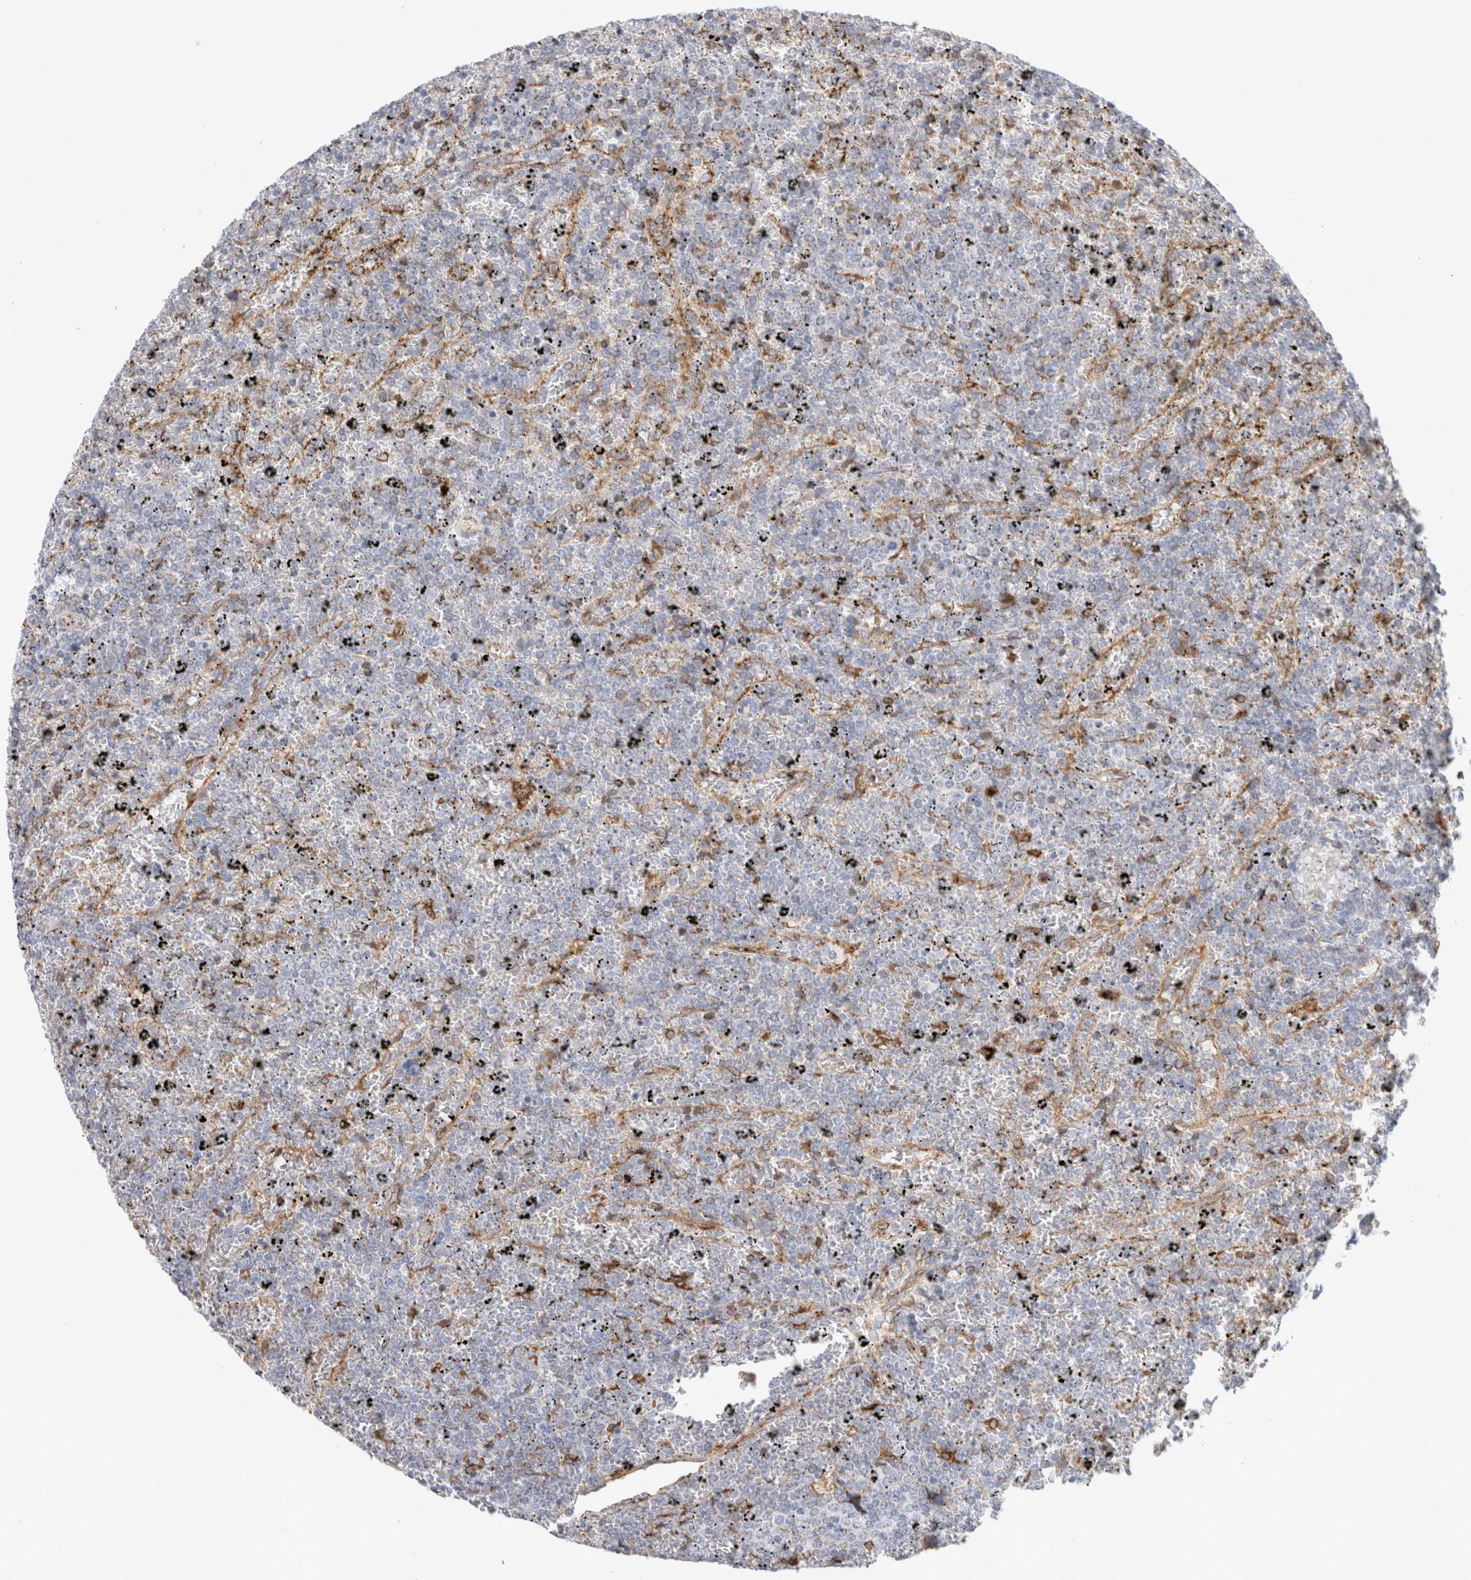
{"staining": {"intensity": "negative", "quantity": "none", "location": "none"}, "tissue": "lymphoma", "cell_type": "Tumor cells", "image_type": "cancer", "snomed": [{"axis": "morphology", "description": "Malignant lymphoma, non-Hodgkin's type, Low grade"}, {"axis": "topography", "description": "Spleen"}], "caption": "The micrograph displays no significant expression in tumor cells of lymphoma.", "gene": "MCFD2", "patient": {"sex": "female", "age": 77}}